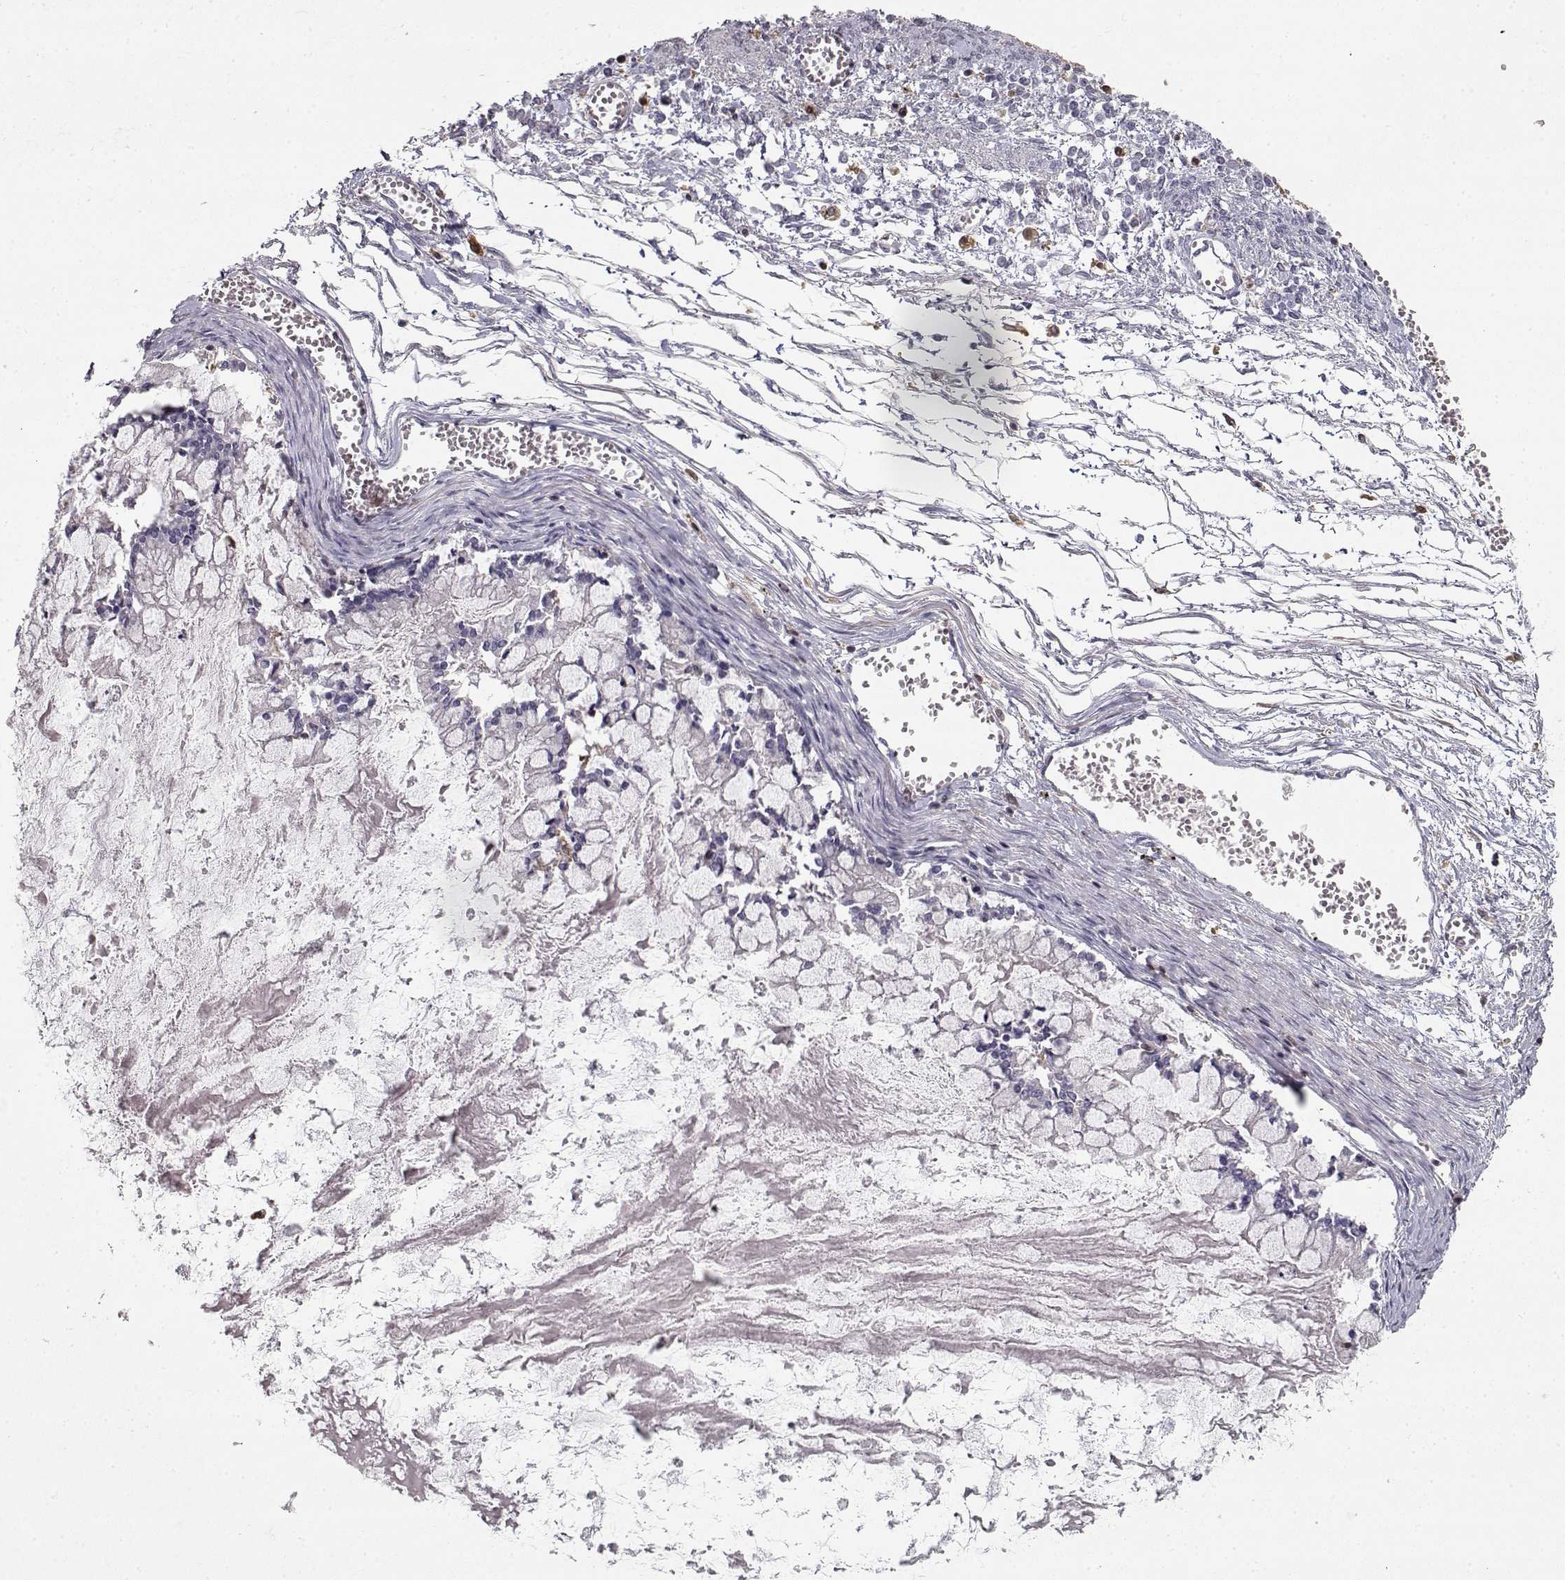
{"staining": {"intensity": "negative", "quantity": "none", "location": "none"}, "tissue": "ovarian cancer", "cell_type": "Tumor cells", "image_type": "cancer", "snomed": [{"axis": "morphology", "description": "Cystadenocarcinoma, mucinous, NOS"}, {"axis": "topography", "description": "Ovary"}], "caption": "Micrograph shows no significant protein expression in tumor cells of mucinous cystadenocarcinoma (ovarian). (IHC, brightfield microscopy, high magnification).", "gene": "VAV1", "patient": {"sex": "female", "age": 67}}